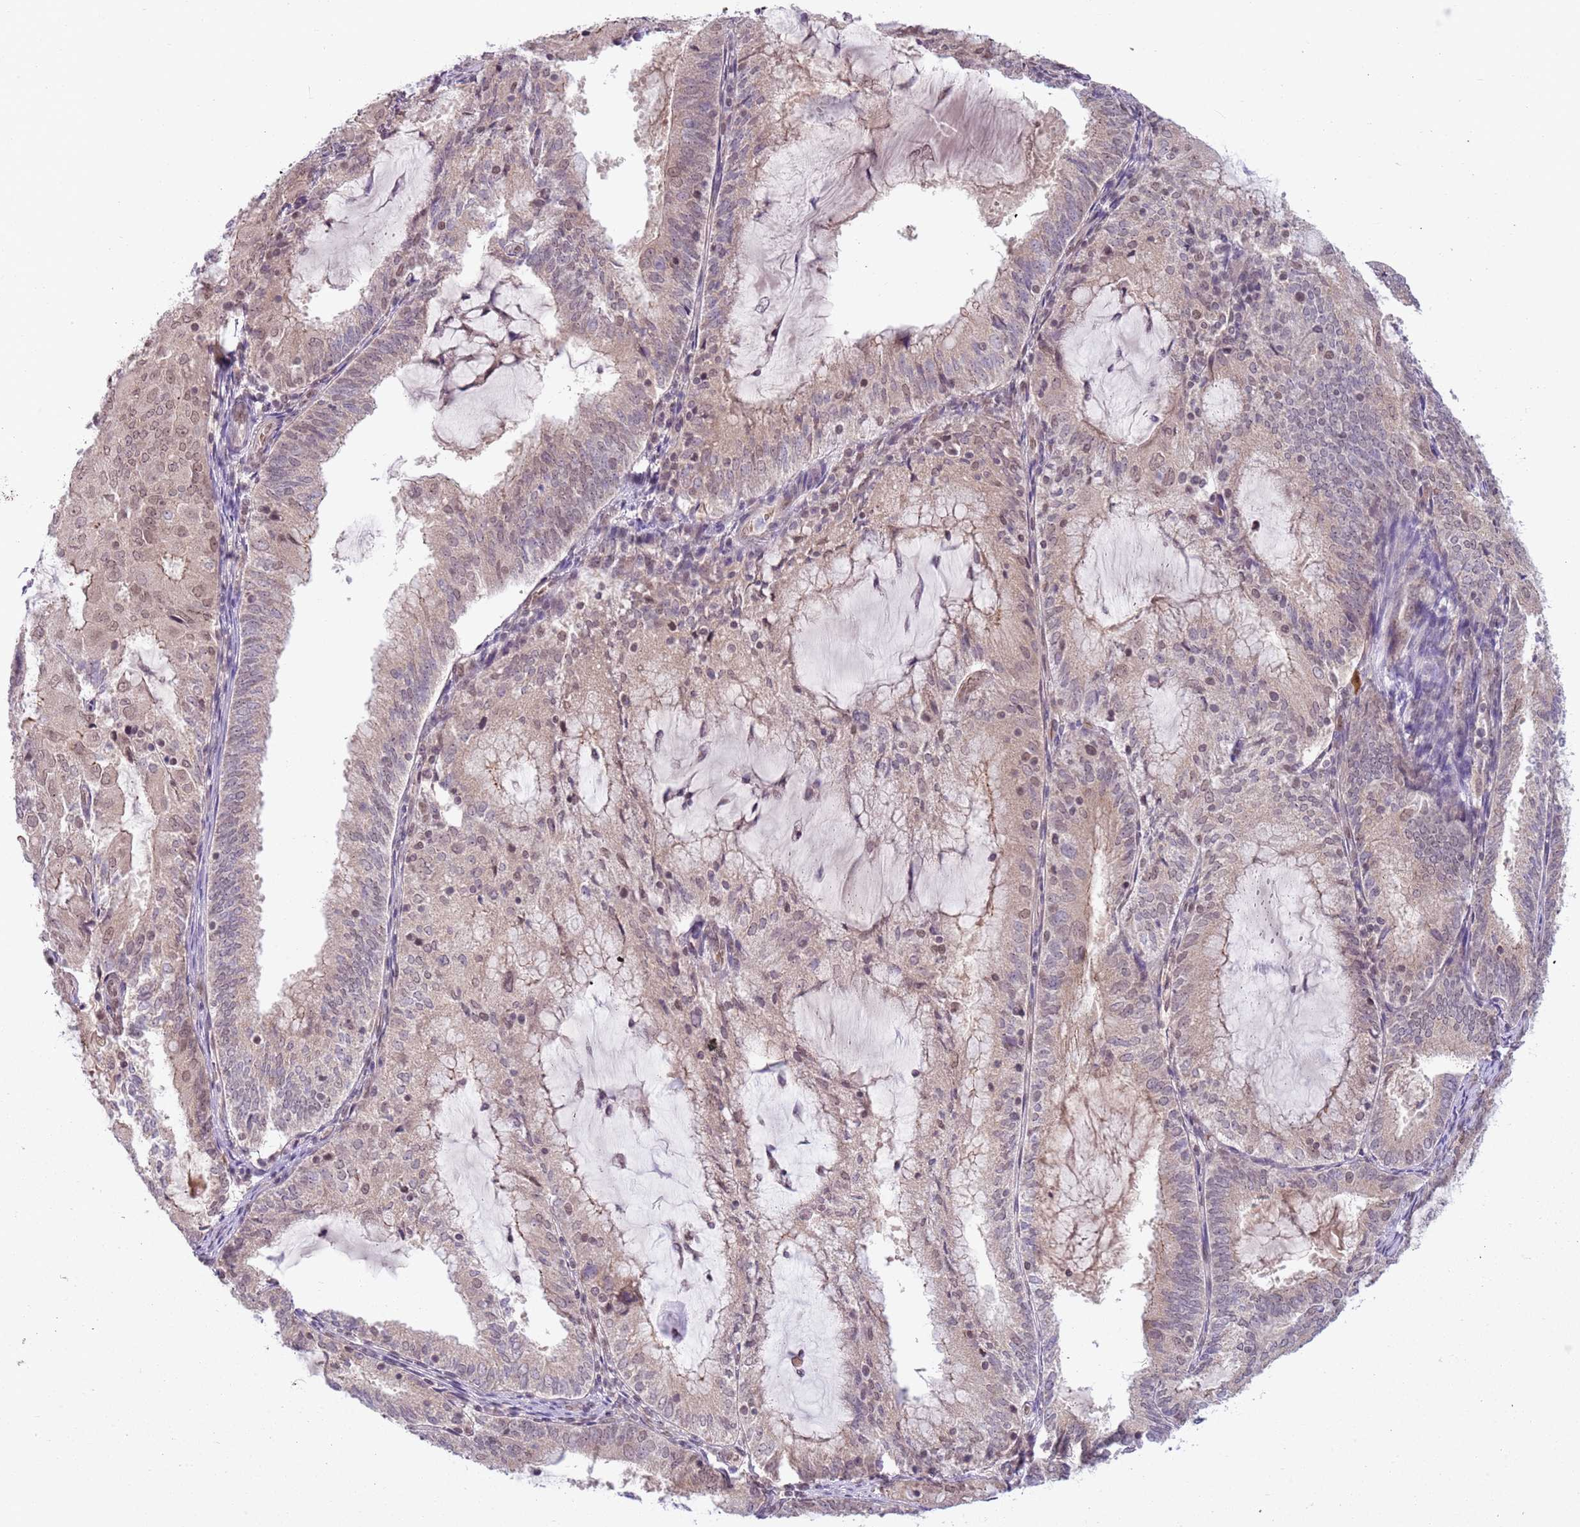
{"staining": {"intensity": "weak", "quantity": "25%-75%", "location": "nuclear"}, "tissue": "endometrial cancer", "cell_type": "Tumor cells", "image_type": "cancer", "snomed": [{"axis": "morphology", "description": "Adenocarcinoma, NOS"}, {"axis": "topography", "description": "Endometrium"}], "caption": "Immunohistochemical staining of human endometrial cancer shows low levels of weak nuclear protein positivity in approximately 25%-75% of tumor cells. The staining was performed using DAB, with brown indicating positive protein expression. Nuclei are stained blue with hematoxylin.", "gene": "TM2D1", "patient": {"sex": "female", "age": 81}}